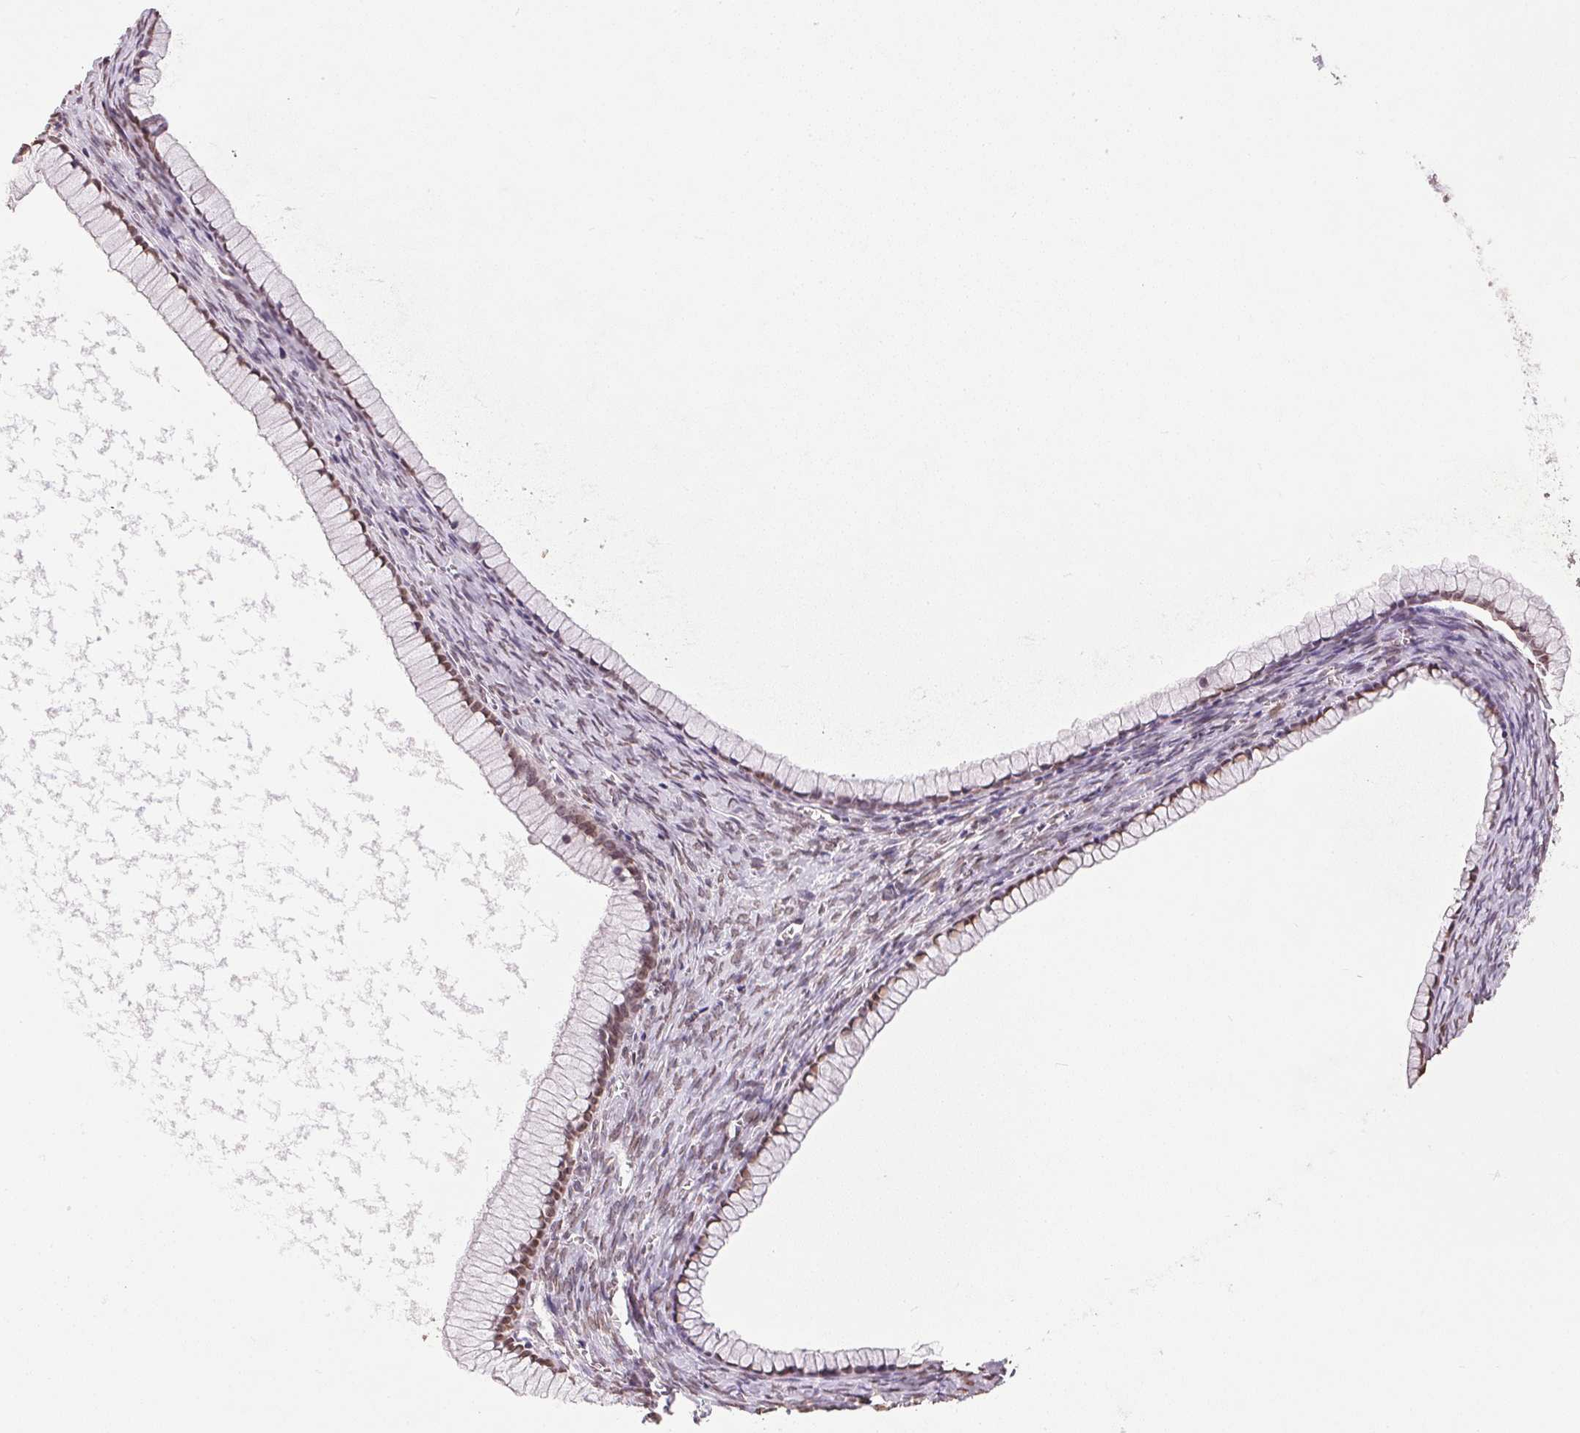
{"staining": {"intensity": "moderate", "quantity": ">75%", "location": "nuclear"}, "tissue": "ovarian cancer", "cell_type": "Tumor cells", "image_type": "cancer", "snomed": [{"axis": "morphology", "description": "Cystadenocarcinoma, mucinous, NOS"}, {"axis": "topography", "description": "Ovary"}], "caption": "This is an image of immunohistochemistry staining of ovarian cancer (mucinous cystadenocarcinoma), which shows moderate expression in the nuclear of tumor cells.", "gene": "TMEM175", "patient": {"sex": "female", "age": 41}}